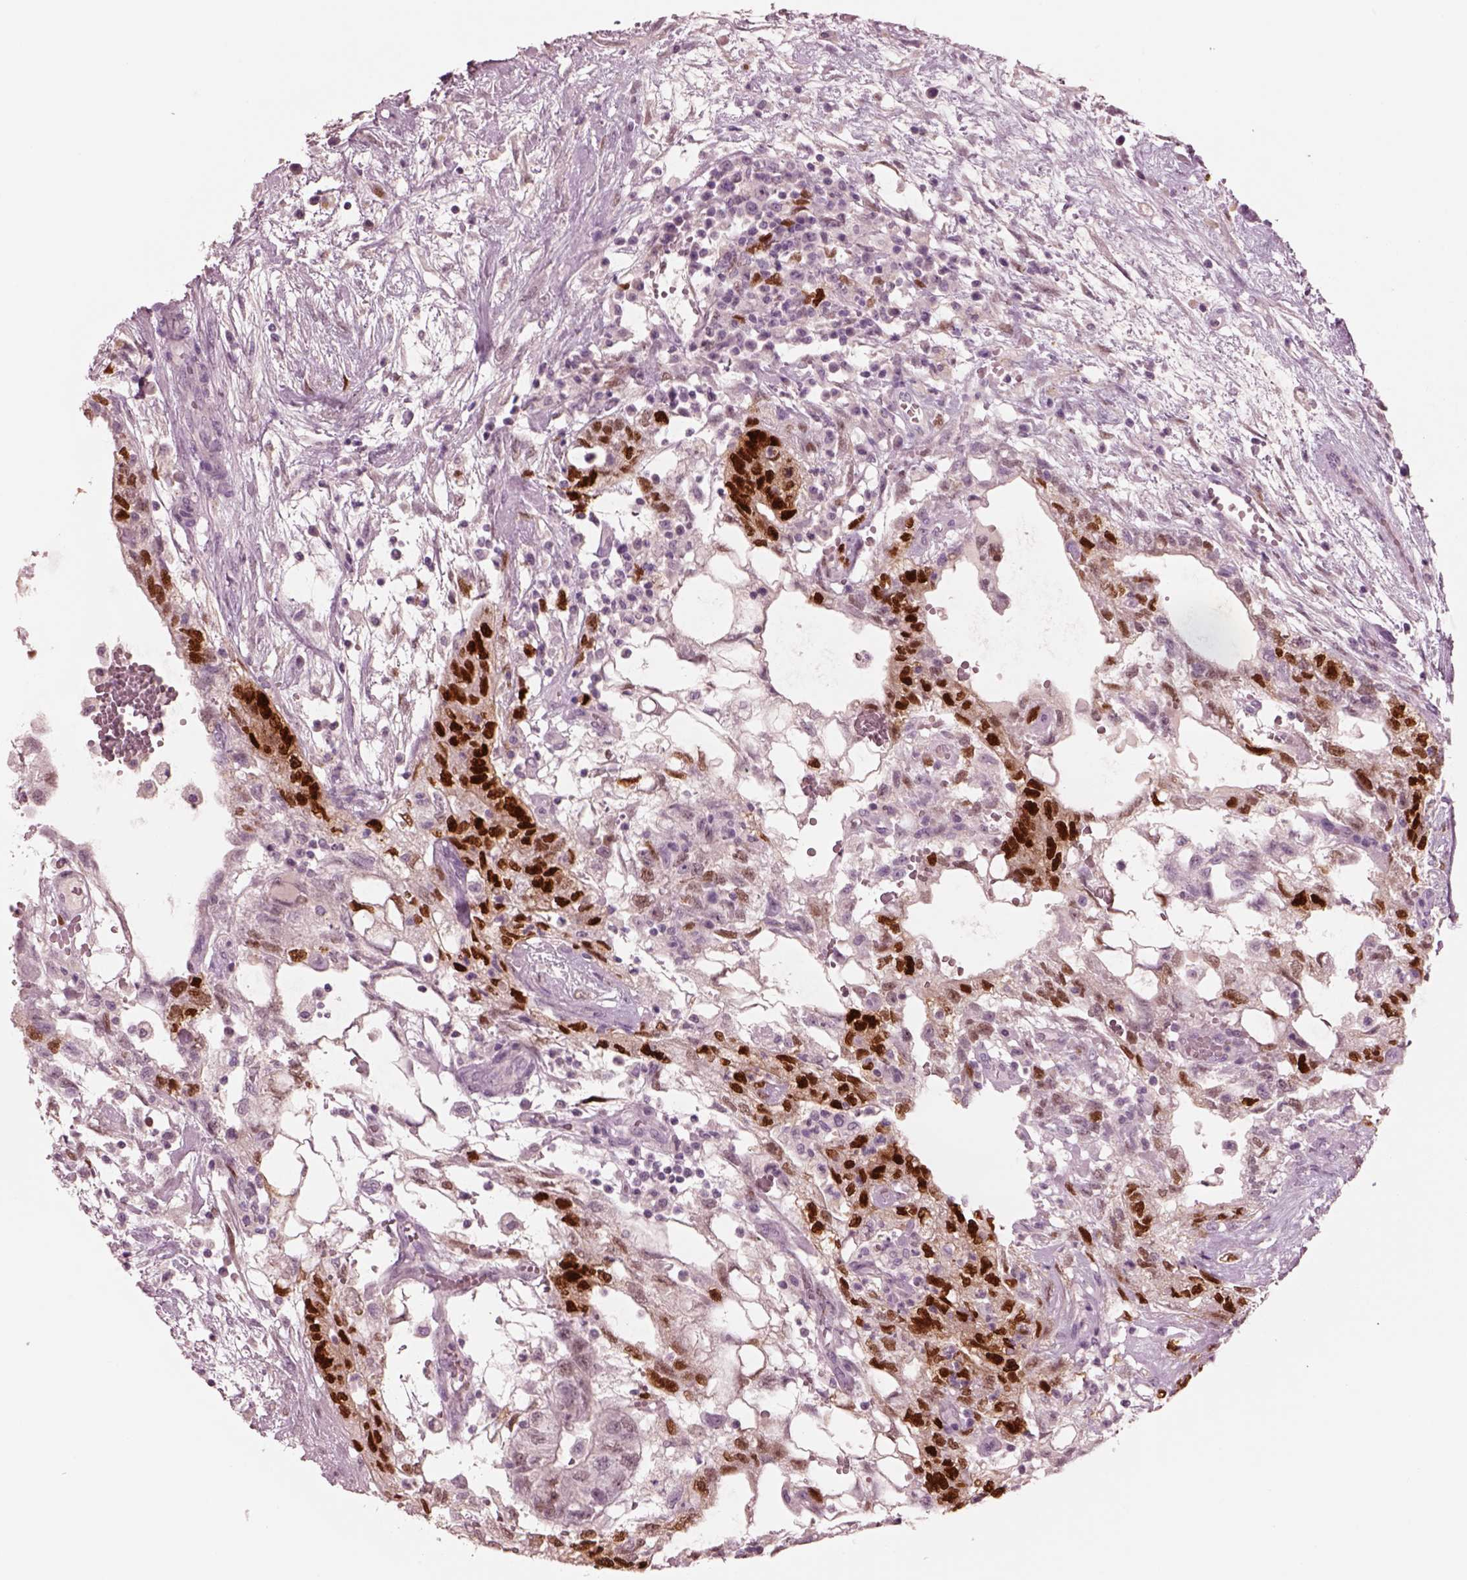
{"staining": {"intensity": "strong", "quantity": "25%-75%", "location": "nuclear"}, "tissue": "testis cancer", "cell_type": "Tumor cells", "image_type": "cancer", "snomed": [{"axis": "morphology", "description": "Normal tissue, NOS"}, {"axis": "morphology", "description": "Carcinoma, Embryonal, NOS"}, {"axis": "topography", "description": "Testis"}], "caption": "Testis cancer tissue reveals strong nuclear expression in about 25%-75% of tumor cells, visualized by immunohistochemistry.", "gene": "SOX9", "patient": {"sex": "male", "age": 32}}